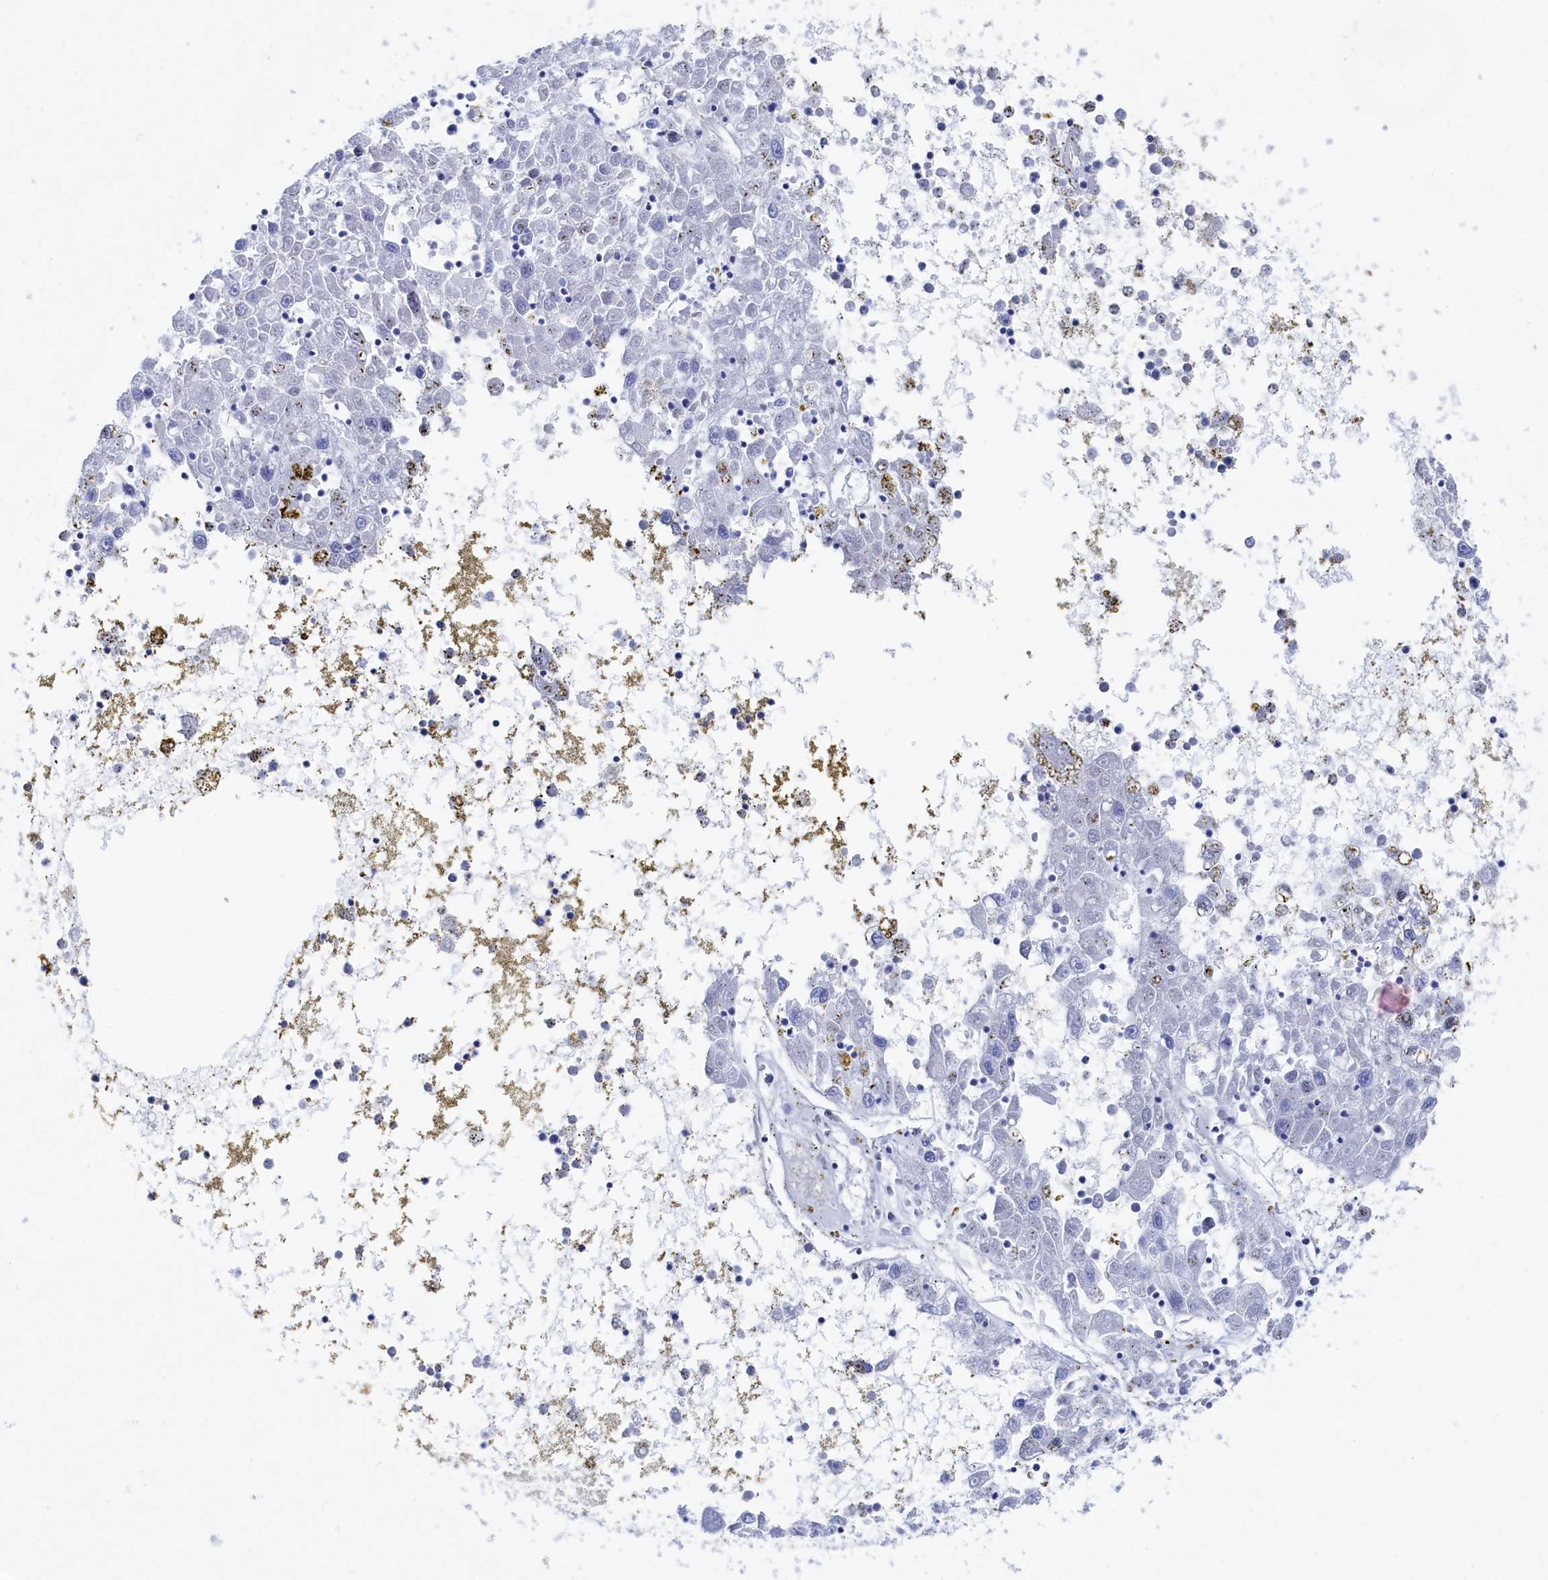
{"staining": {"intensity": "negative", "quantity": "none", "location": "none"}, "tissue": "liver cancer", "cell_type": "Tumor cells", "image_type": "cancer", "snomed": [{"axis": "morphology", "description": "Carcinoma, Hepatocellular, NOS"}, {"axis": "topography", "description": "Liver"}], "caption": "High power microscopy image of an immunohistochemistry photomicrograph of hepatocellular carcinoma (liver), revealing no significant staining in tumor cells. Brightfield microscopy of immunohistochemistry (IHC) stained with DAB (brown) and hematoxylin (blue), captured at high magnification.", "gene": "TMOD2", "patient": {"sex": "male", "age": 49}}